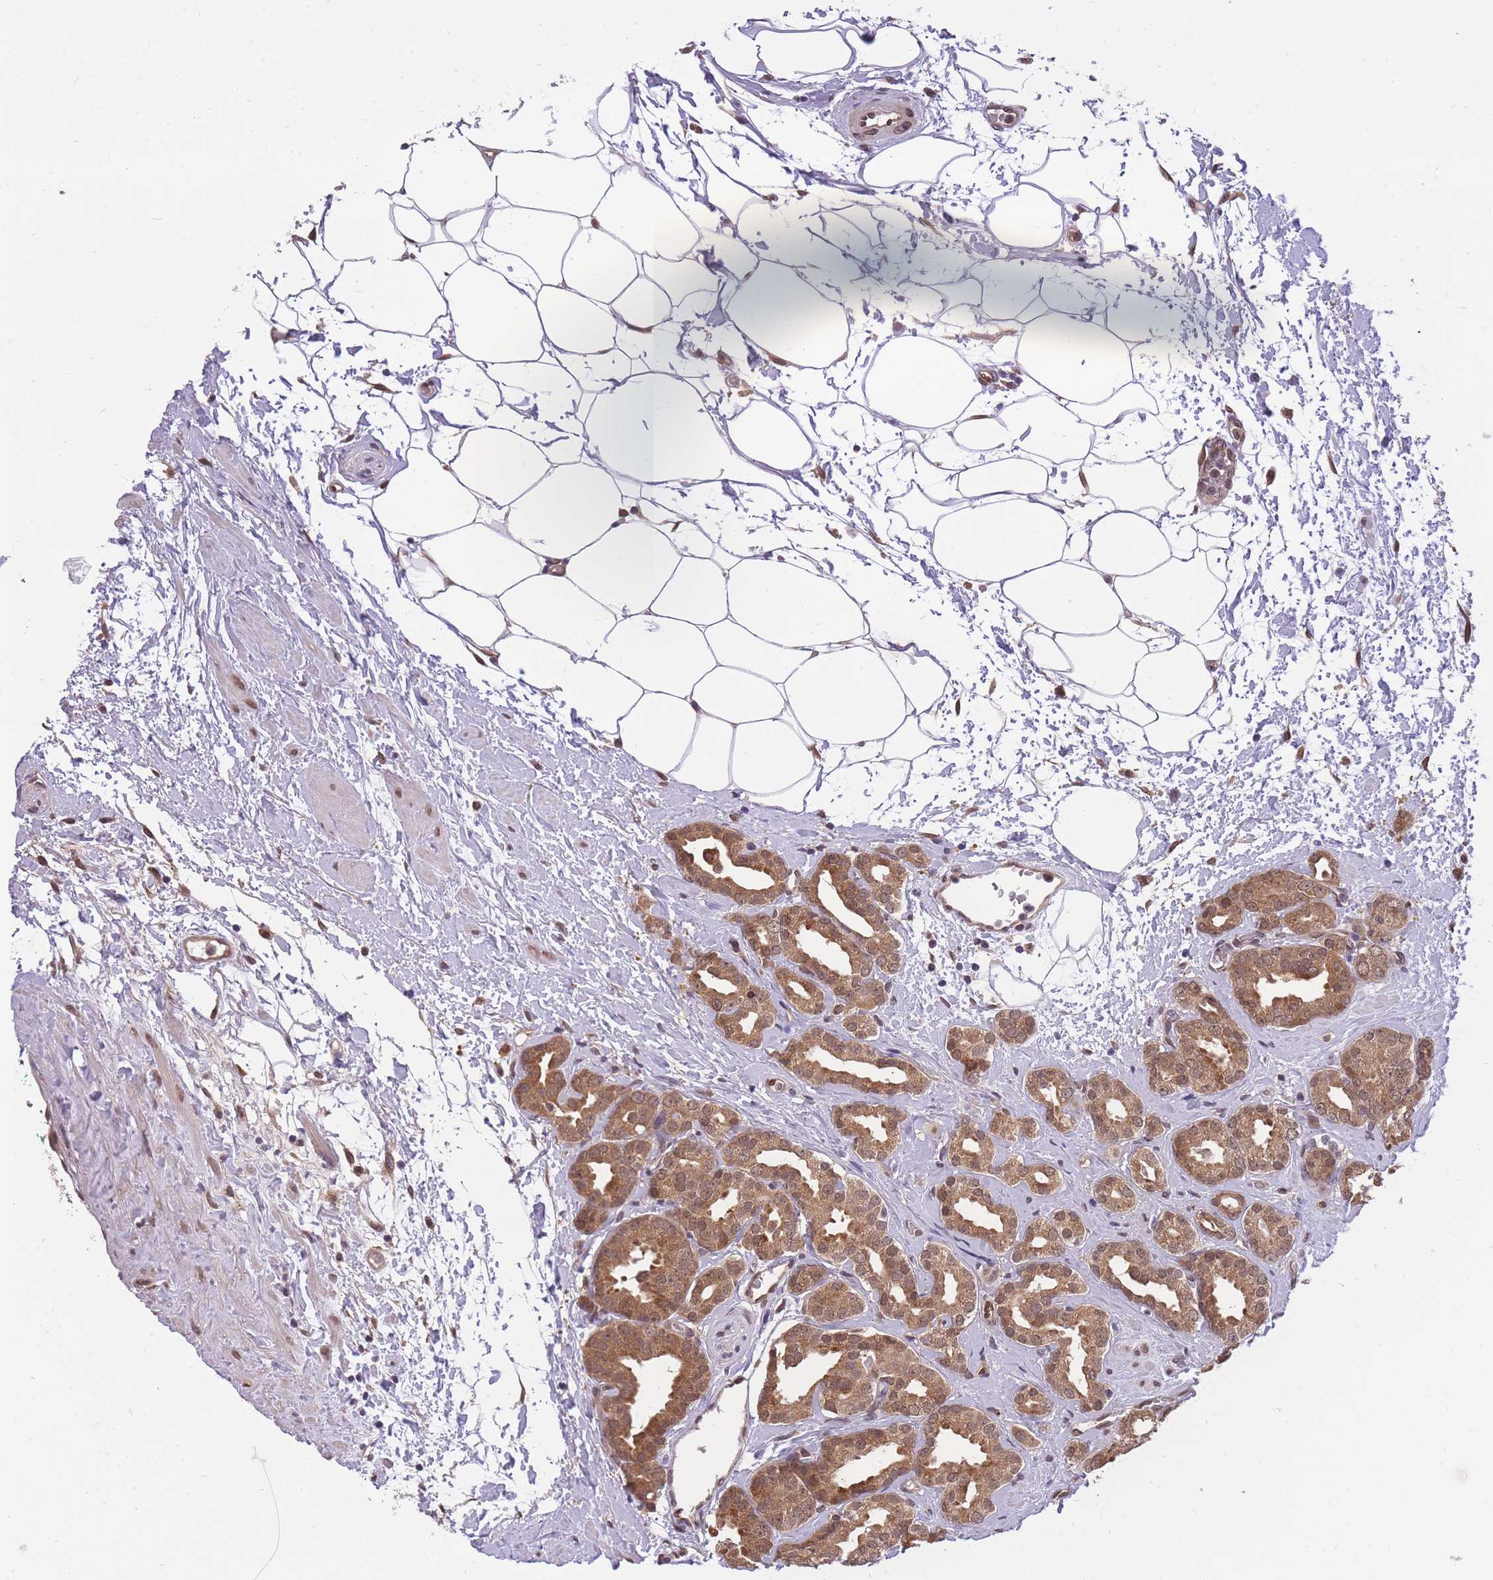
{"staining": {"intensity": "moderate", "quantity": ">75%", "location": "cytoplasmic/membranous,nuclear"}, "tissue": "prostate cancer", "cell_type": "Tumor cells", "image_type": "cancer", "snomed": [{"axis": "morphology", "description": "Adenocarcinoma, High grade"}, {"axis": "topography", "description": "Prostate"}], "caption": "Human prostate cancer stained for a protein (brown) reveals moderate cytoplasmic/membranous and nuclear positive staining in about >75% of tumor cells.", "gene": "CDIP1", "patient": {"sex": "male", "age": 63}}